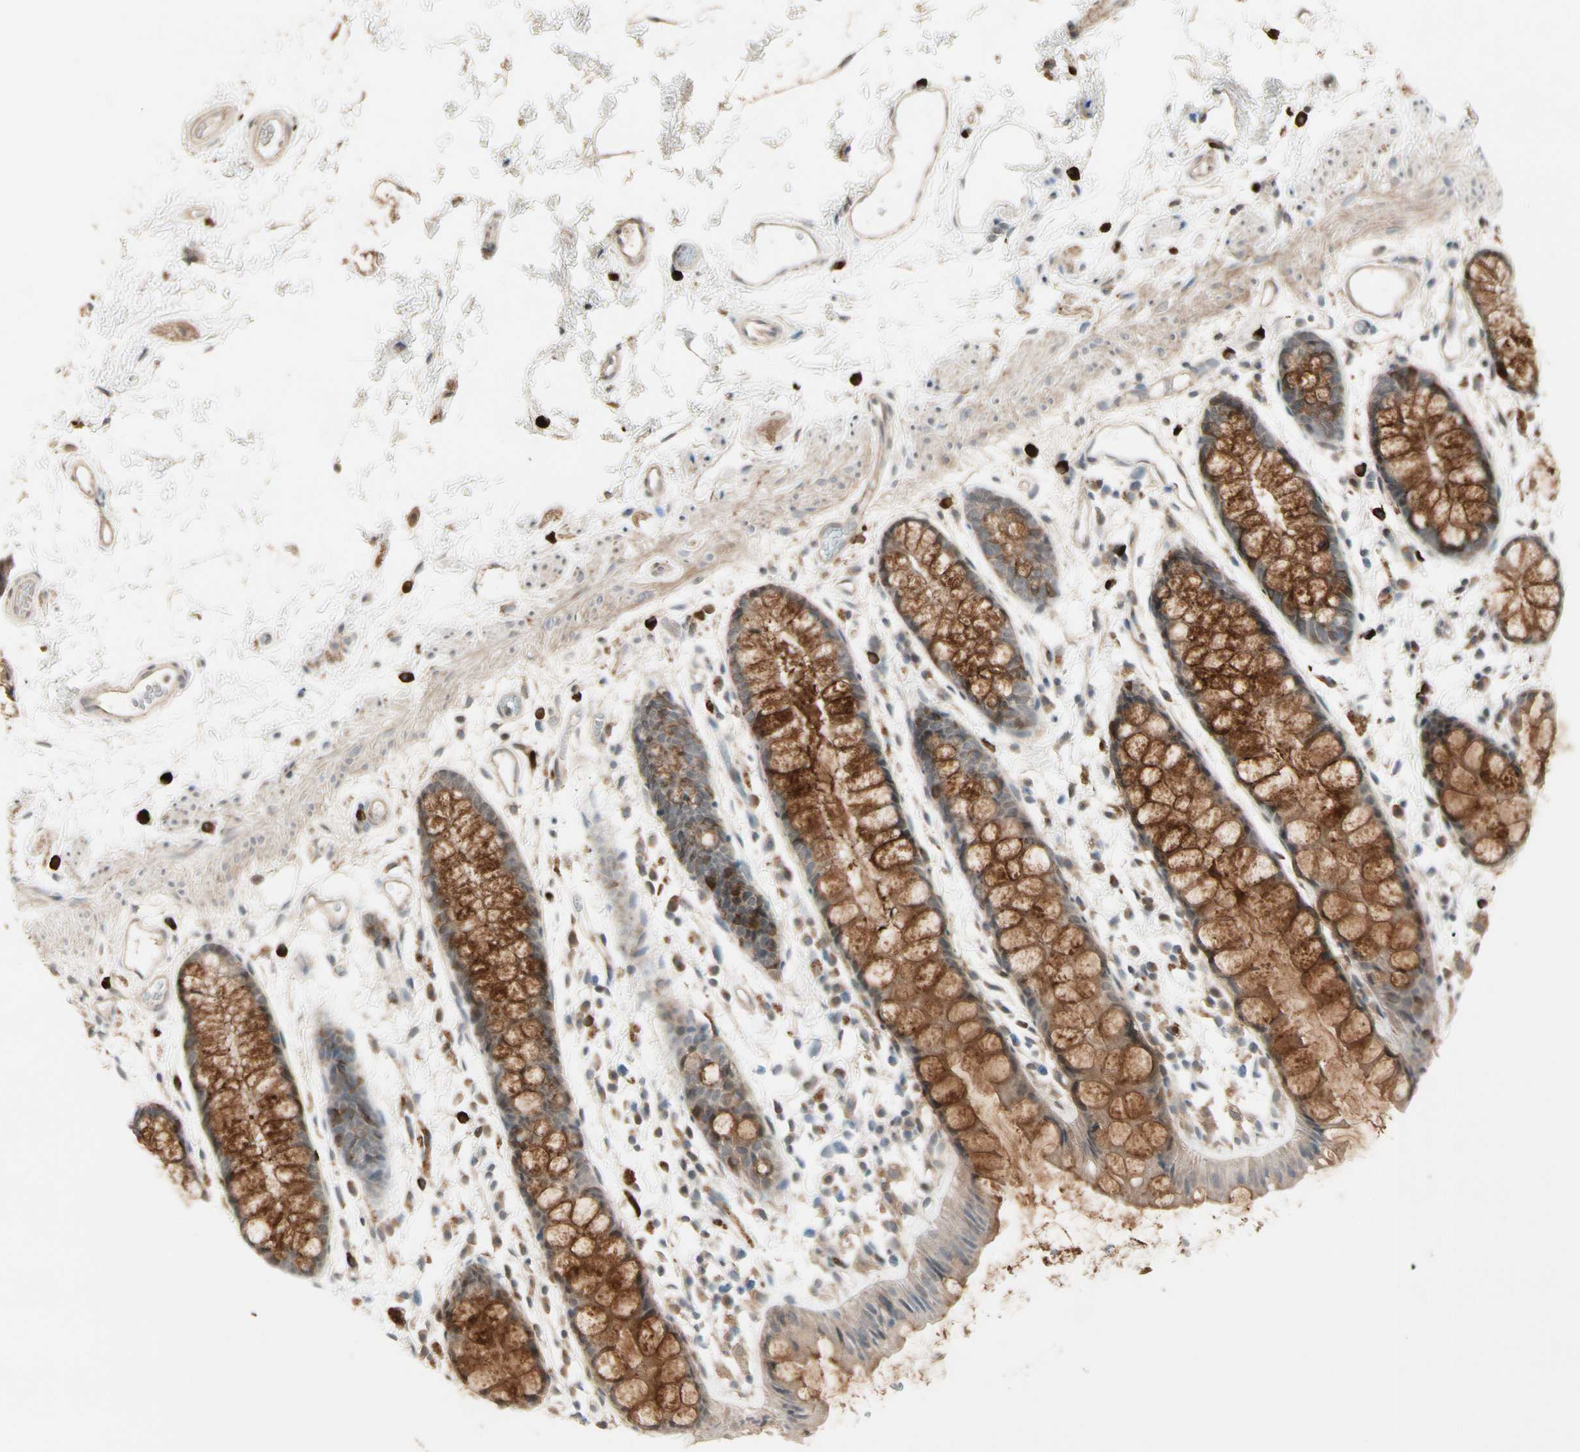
{"staining": {"intensity": "moderate", "quantity": "25%-75%", "location": "cytoplasmic/membranous"}, "tissue": "rectum", "cell_type": "Glandular cells", "image_type": "normal", "snomed": [{"axis": "morphology", "description": "Normal tissue, NOS"}, {"axis": "topography", "description": "Rectum"}], "caption": "This micrograph reveals immunohistochemistry staining of normal human rectum, with medium moderate cytoplasmic/membranous positivity in about 25%-75% of glandular cells.", "gene": "ATG4C", "patient": {"sex": "female", "age": 66}}